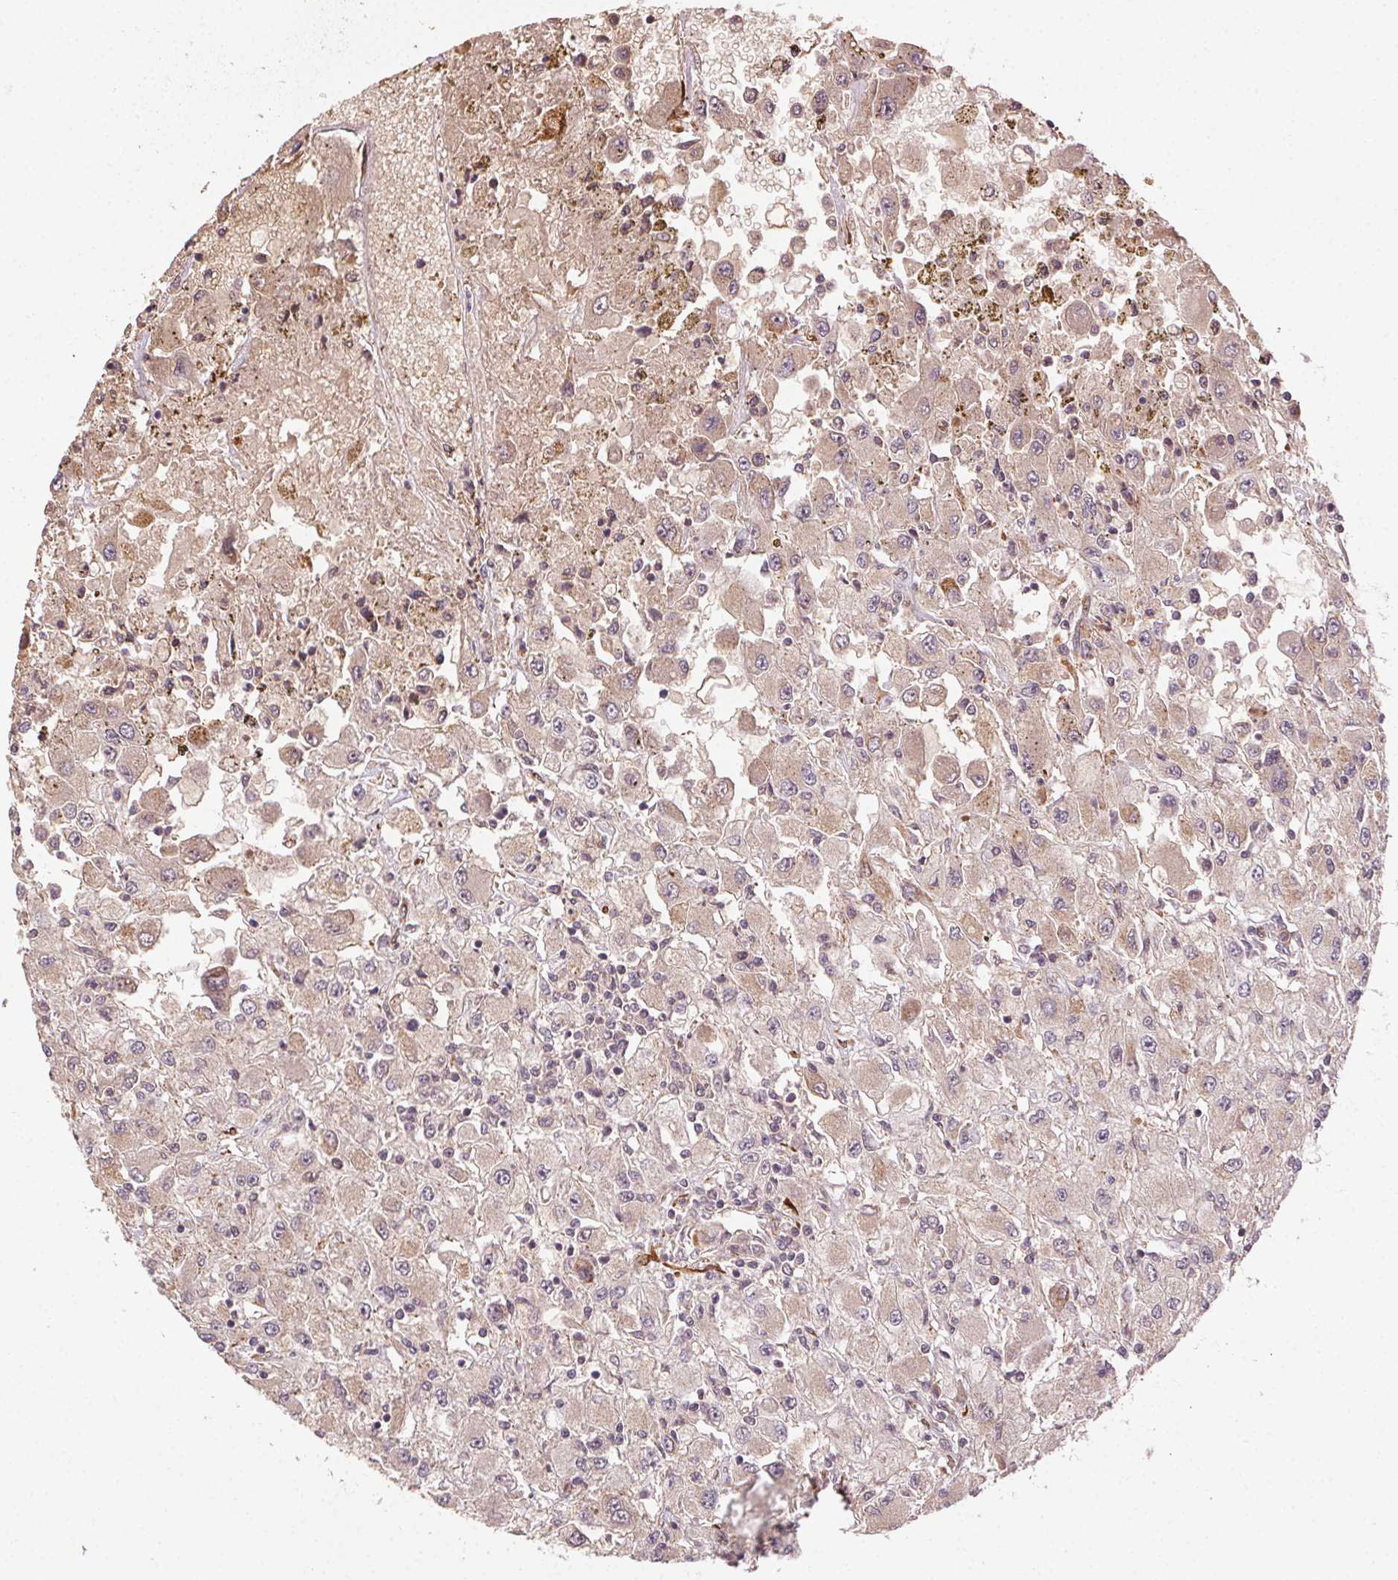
{"staining": {"intensity": "weak", "quantity": ">75%", "location": "cytoplasmic/membranous"}, "tissue": "renal cancer", "cell_type": "Tumor cells", "image_type": "cancer", "snomed": [{"axis": "morphology", "description": "Adenocarcinoma, NOS"}, {"axis": "topography", "description": "Kidney"}], "caption": "Renal adenocarcinoma stained with DAB (3,3'-diaminobenzidine) IHC displays low levels of weak cytoplasmic/membranous staining in about >75% of tumor cells.", "gene": "KLHL15", "patient": {"sex": "female", "age": 67}}